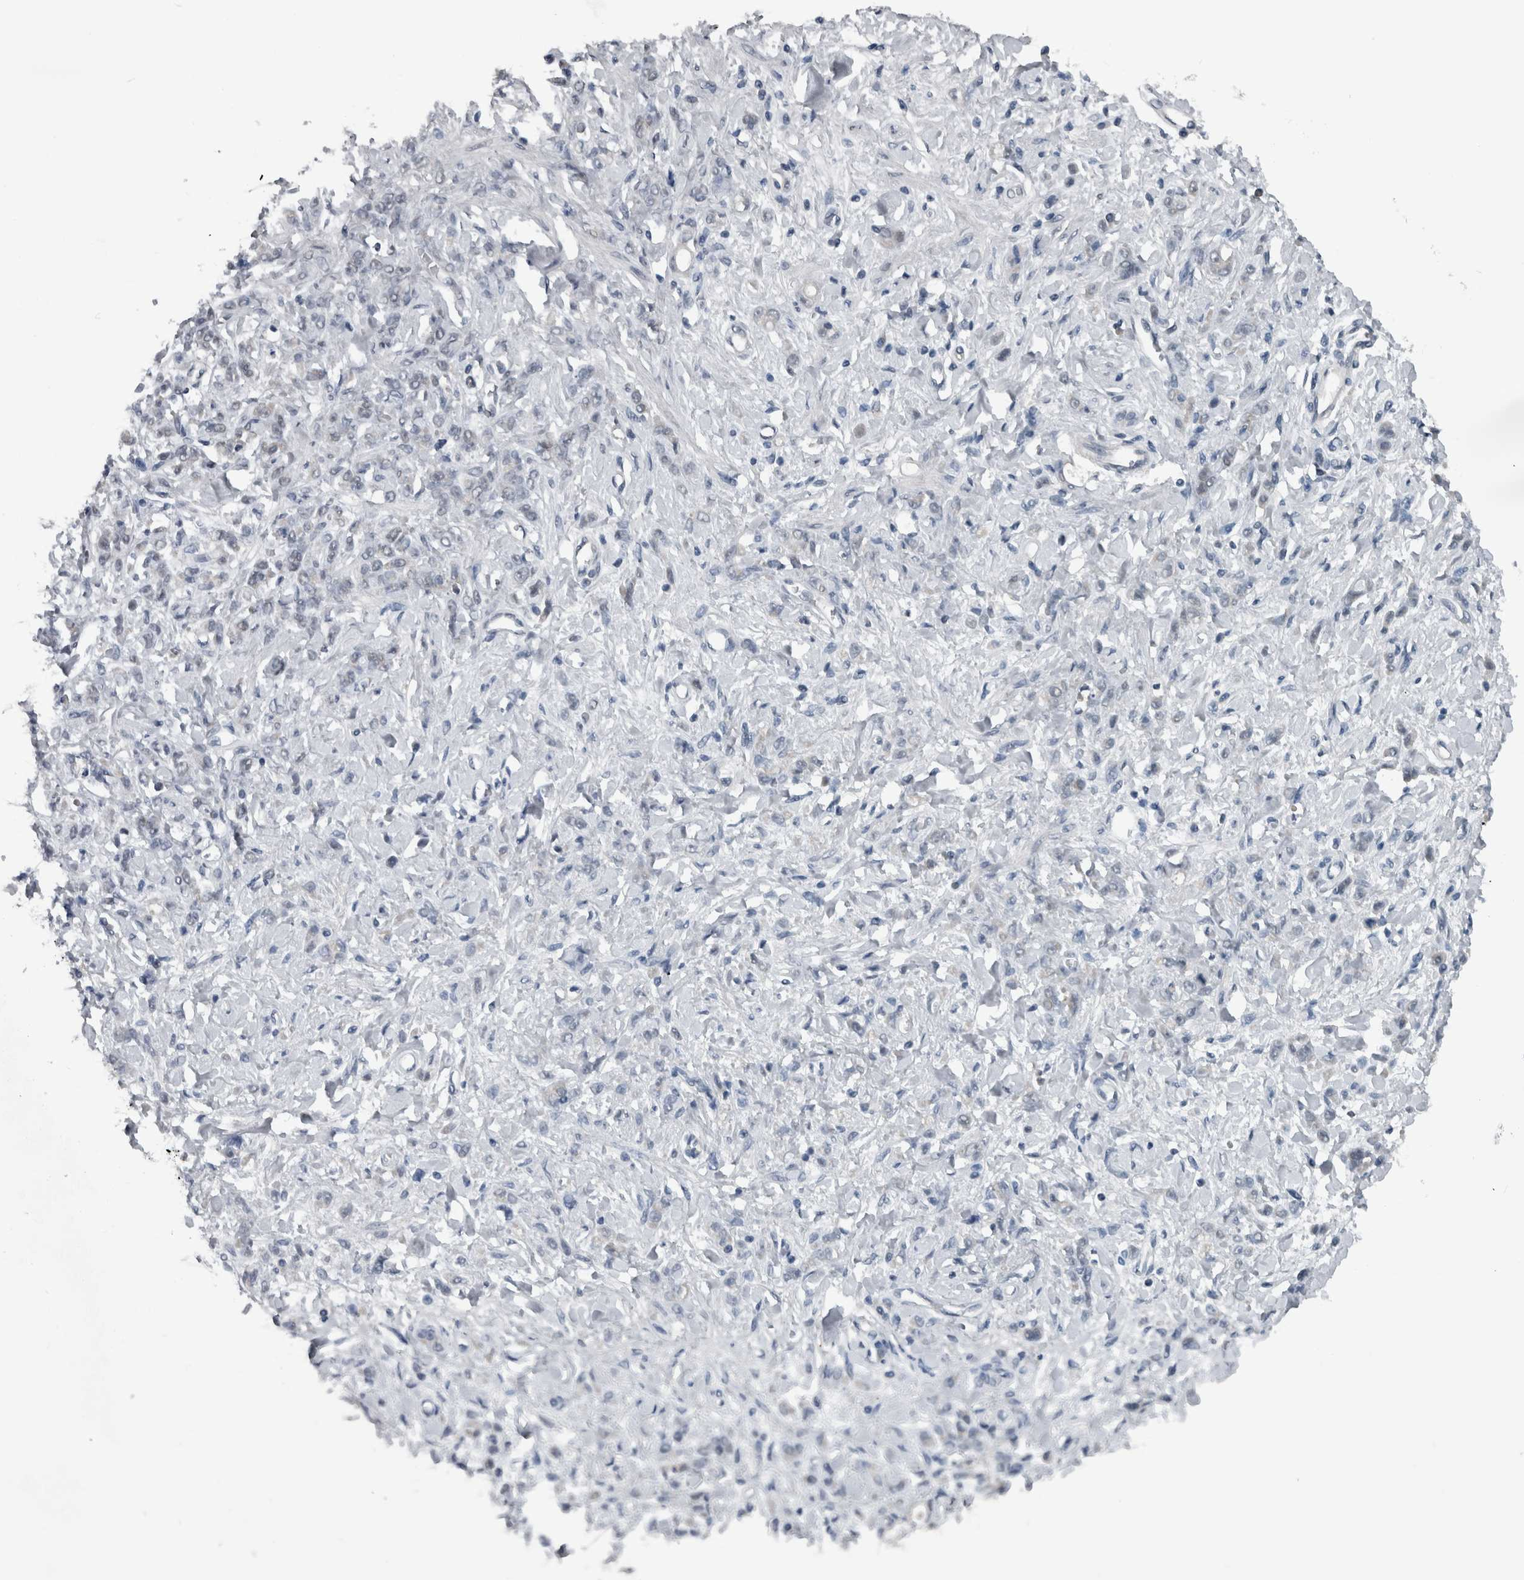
{"staining": {"intensity": "negative", "quantity": "none", "location": "none"}, "tissue": "stomach cancer", "cell_type": "Tumor cells", "image_type": "cancer", "snomed": [{"axis": "morphology", "description": "Normal tissue, NOS"}, {"axis": "morphology", "description": "Adenocarcinoma, NOS"}, {"axis": "topography", "description": "Stomach"}], "caption": "This is a histopathology image of immunohistochemistry staining of adenocarcinoma (stomach), which shows no staining in tumor cells.", "gene": "ZBTB21", "patient": {"sex": "male", "age": 82}}